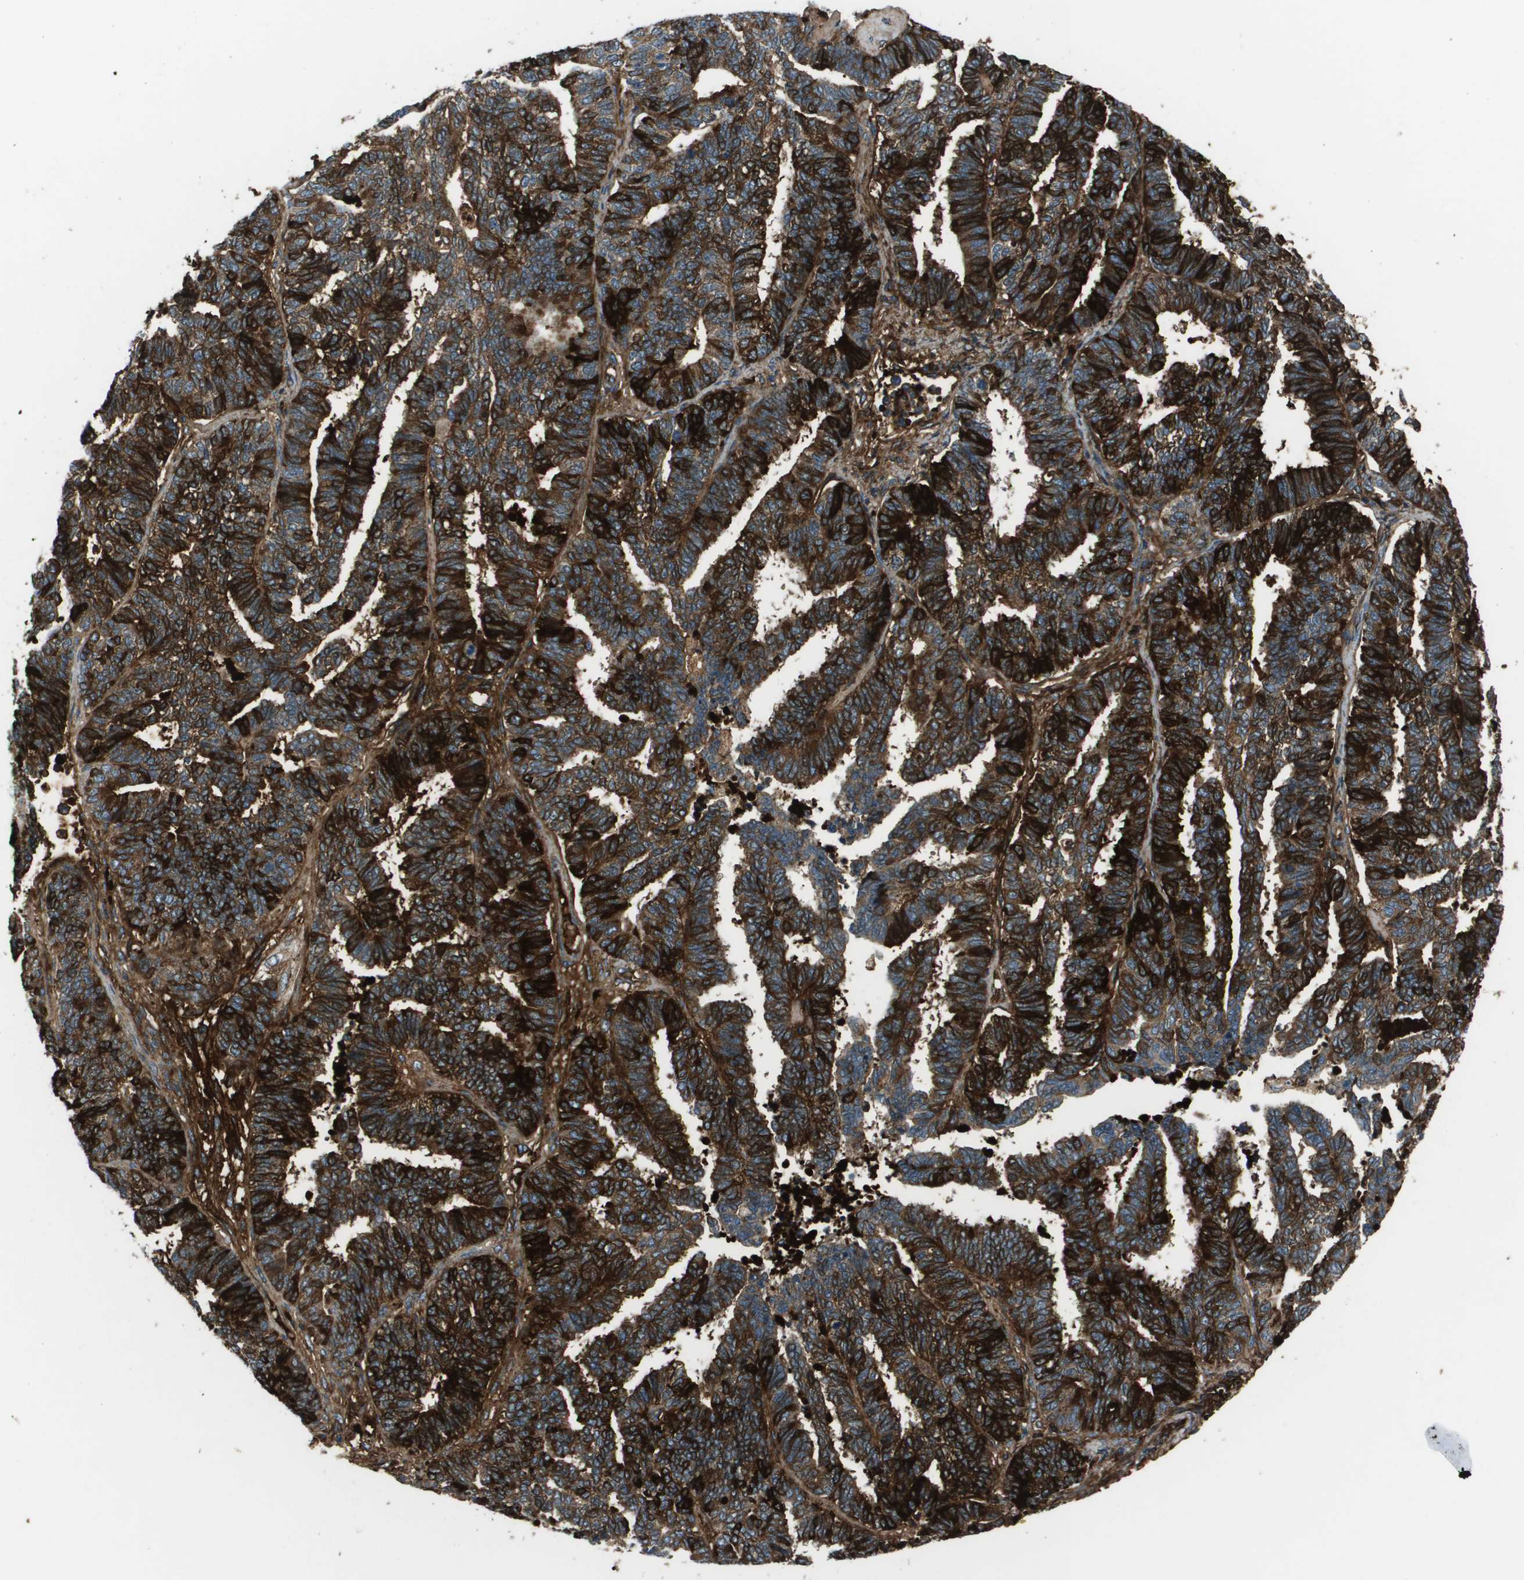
{"staining": {"intensity": "strong", "quantity": ">75%", "location": "cytoplasmic/membranous"}, "tissue": "endometrial cancer", "cell_type": "Tumor cells", "image_type": "cancer", "snomed": [{"axis": "morphology", "description": "Adenocarcinoma, NOS"}, {"axis": "topography", "description": "Endometrium"}], "caption": "Endometrial cancer was stained to show a protein in brown. There is high levels of strong cytoplasmic/membranous expression in approximately >75% of tumor cells. The staining was performed using DAB to visualize the protein expression in brown, while the nuclei were stained in blue with hematoxylin (Magnification: 20x).", "gene": "PCOLCE", "patient": {"sex": "female", "age": 70}}